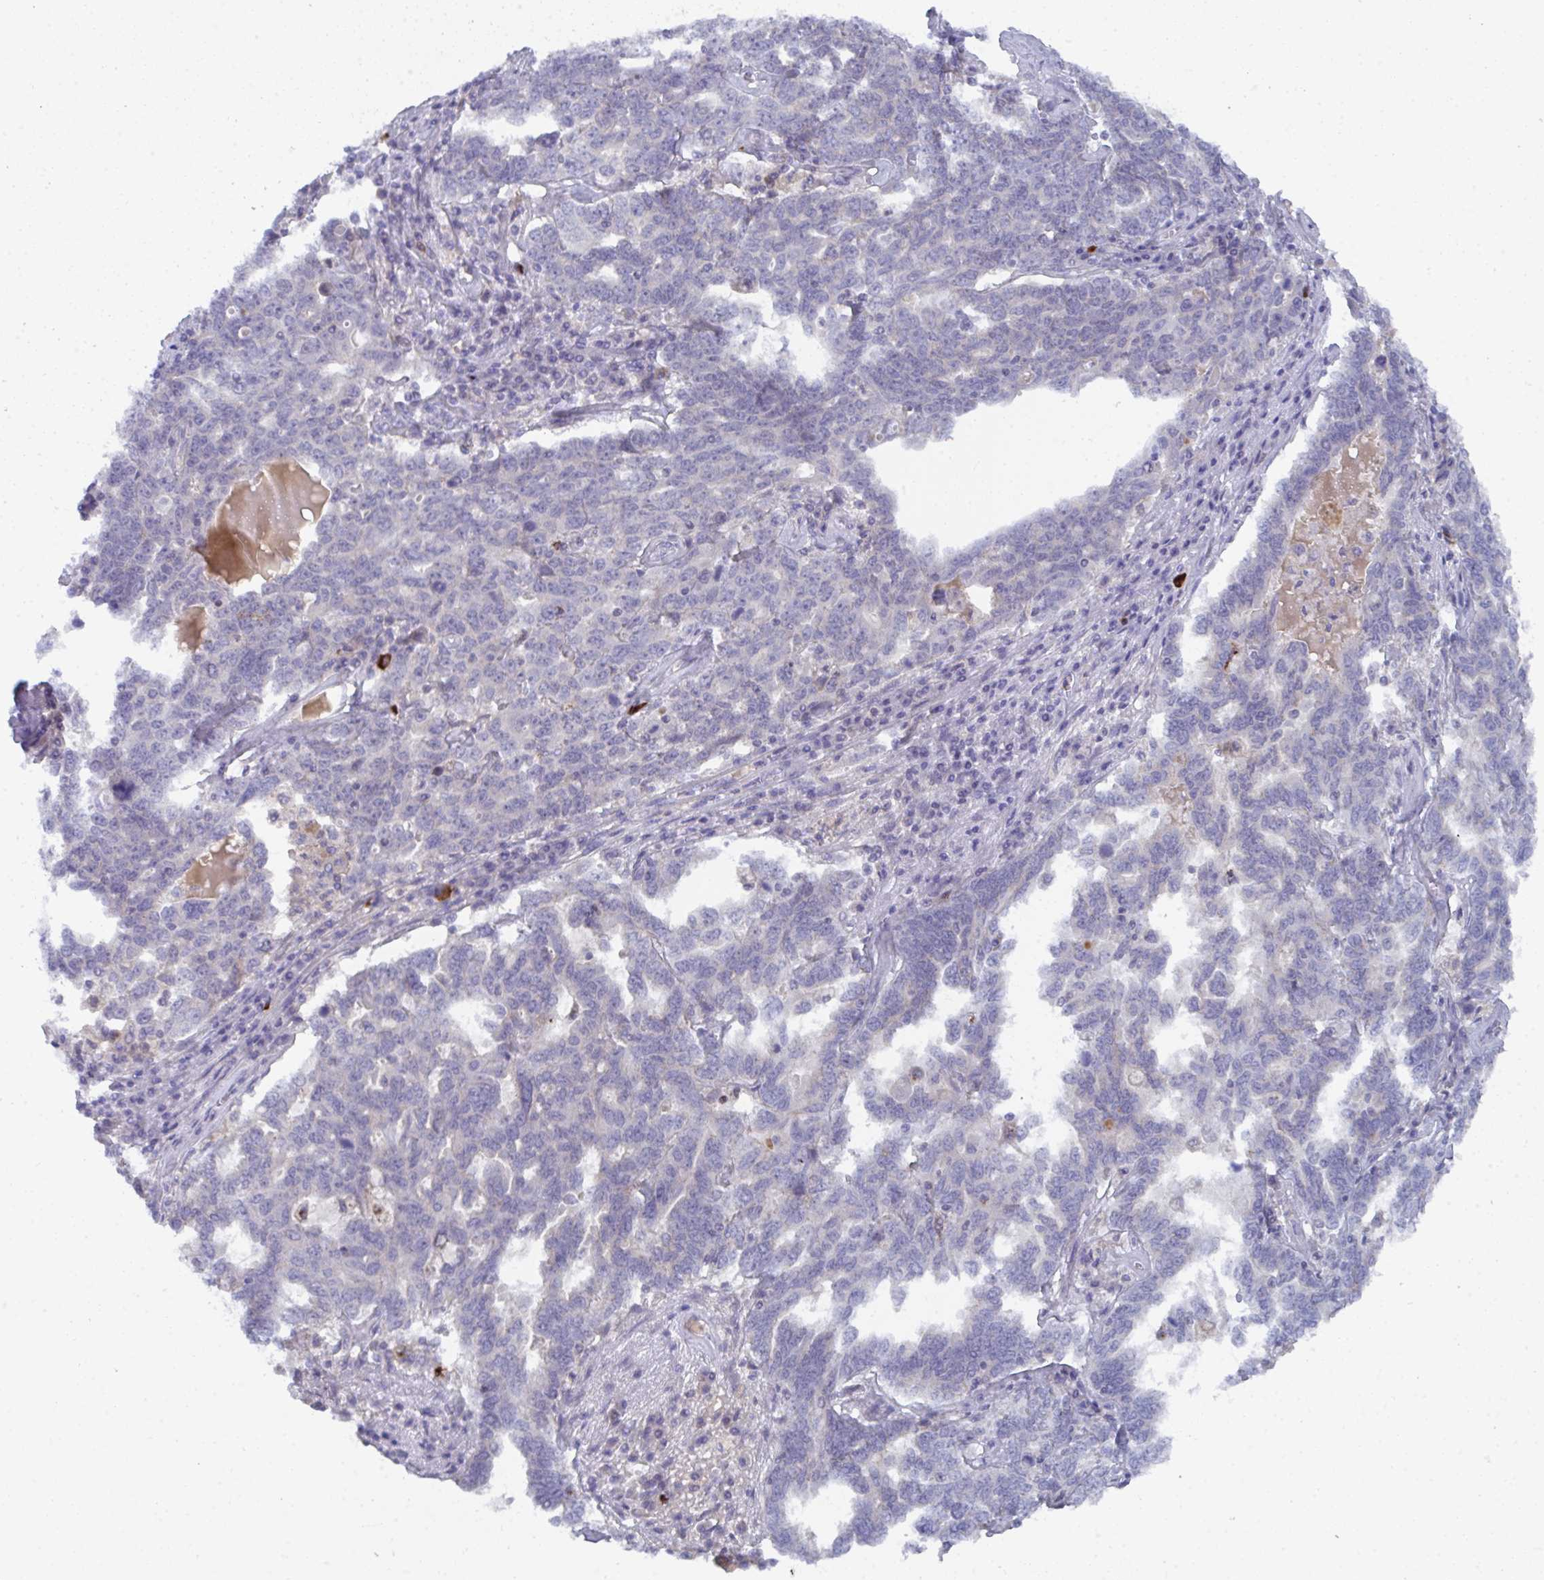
{"staining": {"intensity": "negative", "quantity": "none", "location": "none"}, "tissue": "ovarian cancer", "cell_type": "Tumor cells", "image_type": "cancer", "snomed": [{"axis": "morphology", "description": "Carcinoma, endometroid"}, {"axis": "topography", "description": "Ovary"}], "caption": "The image reveals no significant staining in tumor cells of ovarian cancer (endometroid carcinoma).", "gene": "KCNK5", "patient": {"sex": "female", "age": 62}}